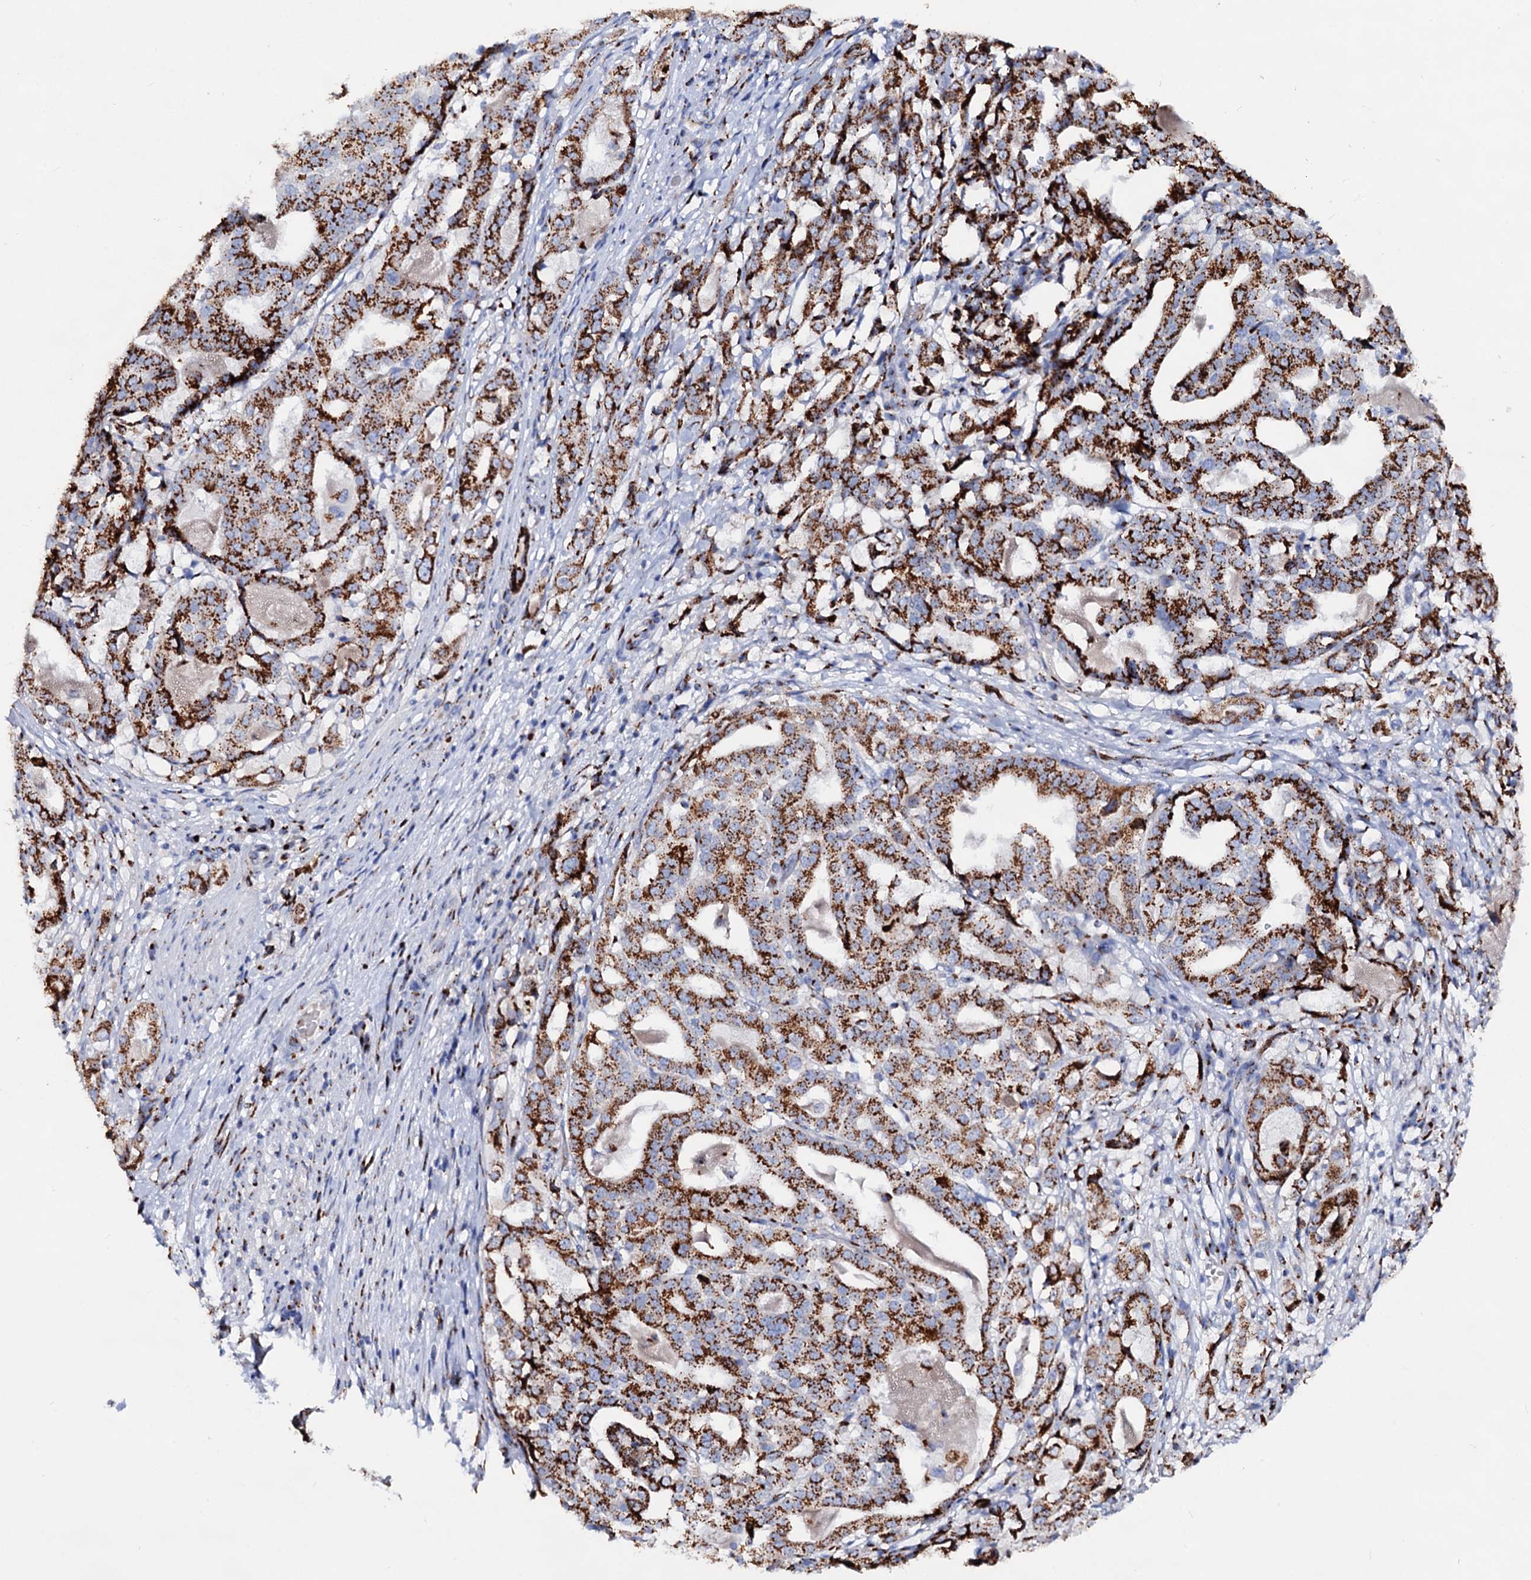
{"staining": {"intensity": "strong", "quantity": ">75%", "location": "cytoplasmic/membranous"}, "tissue": "stomach cancer", "cell_type": "Tumor cells", "image_type": "cancer", "snomed": [{"axis": "morphology", "description": "Adenocarcinoma, NOS"}, {"axis": "topography", "description": "Stomach"}], "caption": "Protein staining of adenocarcinoma (stomach) tissue exhibits strong cytoplasmic/membranous staining in about >75% of tumor cells. The staining is performed using DAB brown chromogen to label protein expression. The nuclei are counter-stained blue using hematoxylin.", "gene": "TM9SF3", "patient": {"sex": "male", "age": 48}}